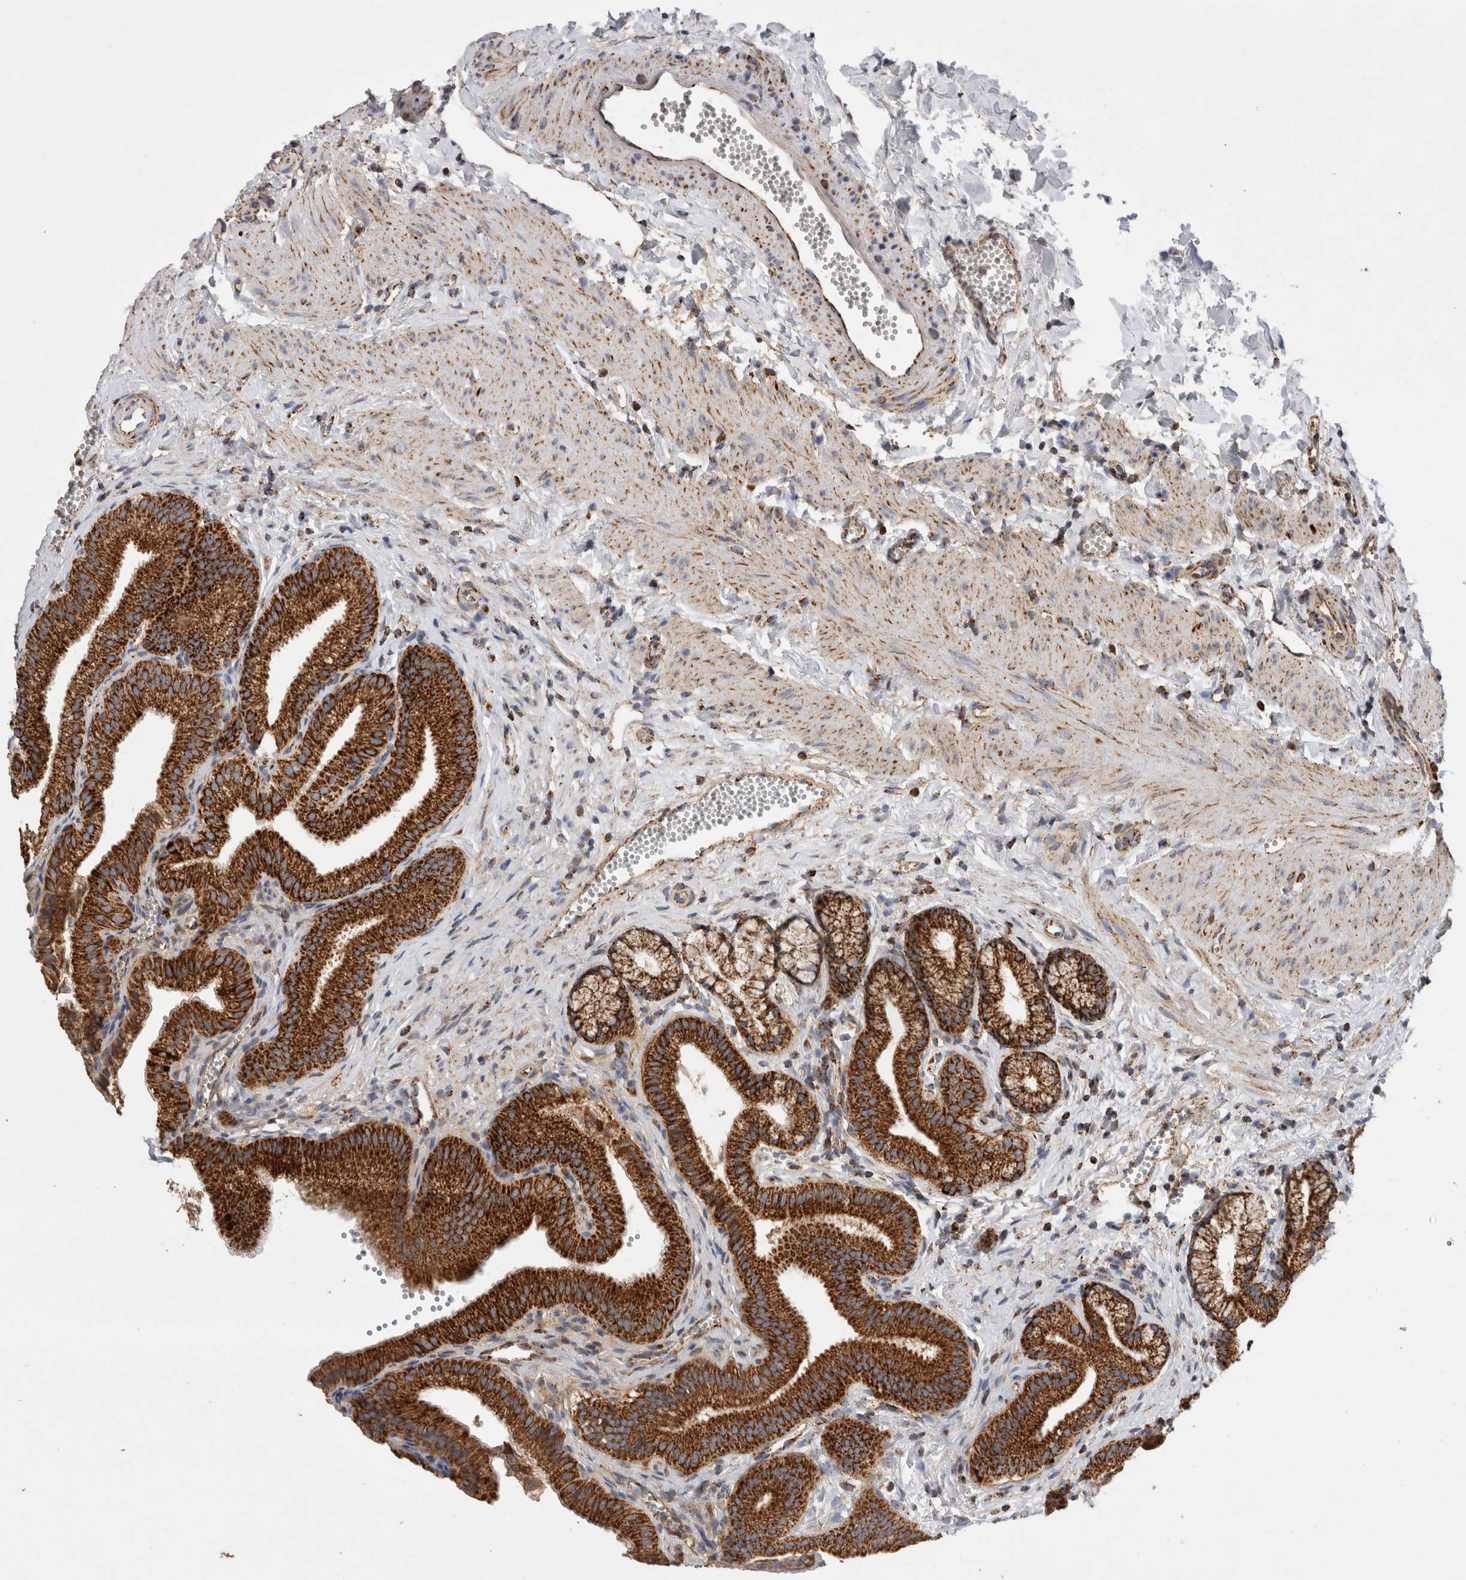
{"staining": {"intensity": "strong", "quantity": ">75%", "location": "cytoplasmic/membranous"}, "tissue": "gallbladder", "cell_type": "Glandular cells", "image_type": "normal", "snomed": [{"axis": "morphology", "description": "Normal tissue, NOS"}, {"axis": "topography", "description": "Gallbladder"}], "caption": "A brown stain labels strong cytoplasmic/membranous expression of a protein in glandular cells of unremarkable gallbladder.", "gene": "IARS2", "patient": {"sex": "male", "age": 38}}